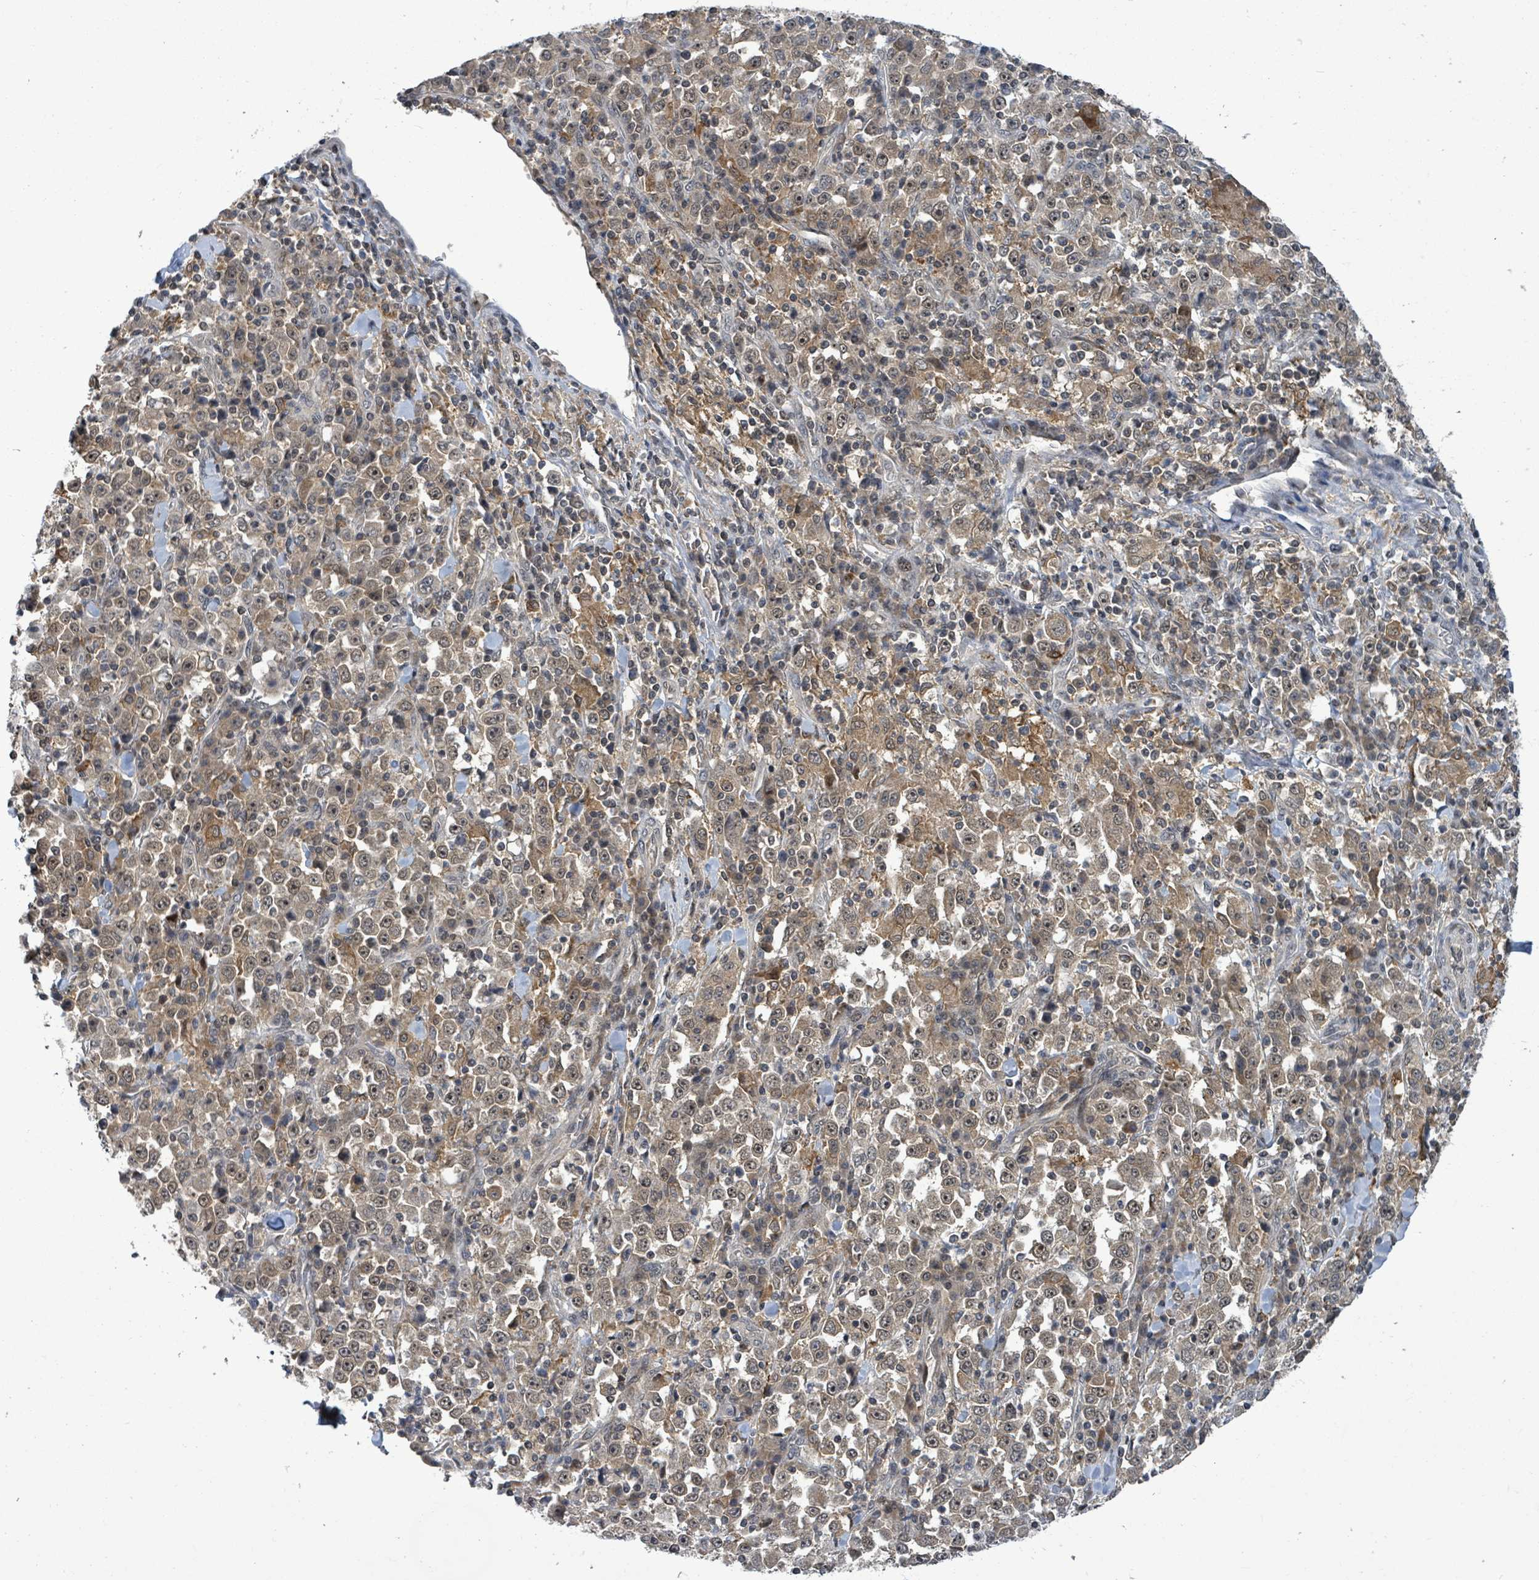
{"staining": {"intensity": "weak", "quantity": "25%-75%", "location": "cytoplasmic/membranous"}, "tissue": "stomach cancer", "cell_type": "Tumor cells", "image_type": "cancer", "snomed": [{"axis": "morphology", "description": "Normal tissue, NOS"}, {"axis": "morphology", "description": "Adenocarcinoma, NOS"}, {"axis": "topography", "description": "Stomach, upper"}, {"axis": "topography", "description": "Stomach"}], "caption": "The micrograph demonstrates staining of adenocarcinoma (stomach), revealing weak cytoplasmic/membranous protein positivity (brown color) within tumor cells. (brown staining indicates protein expression, while blue staining denotes nuclei).", "gene": "FBXO6", "patient": {"sex": "male", "age": 59}}